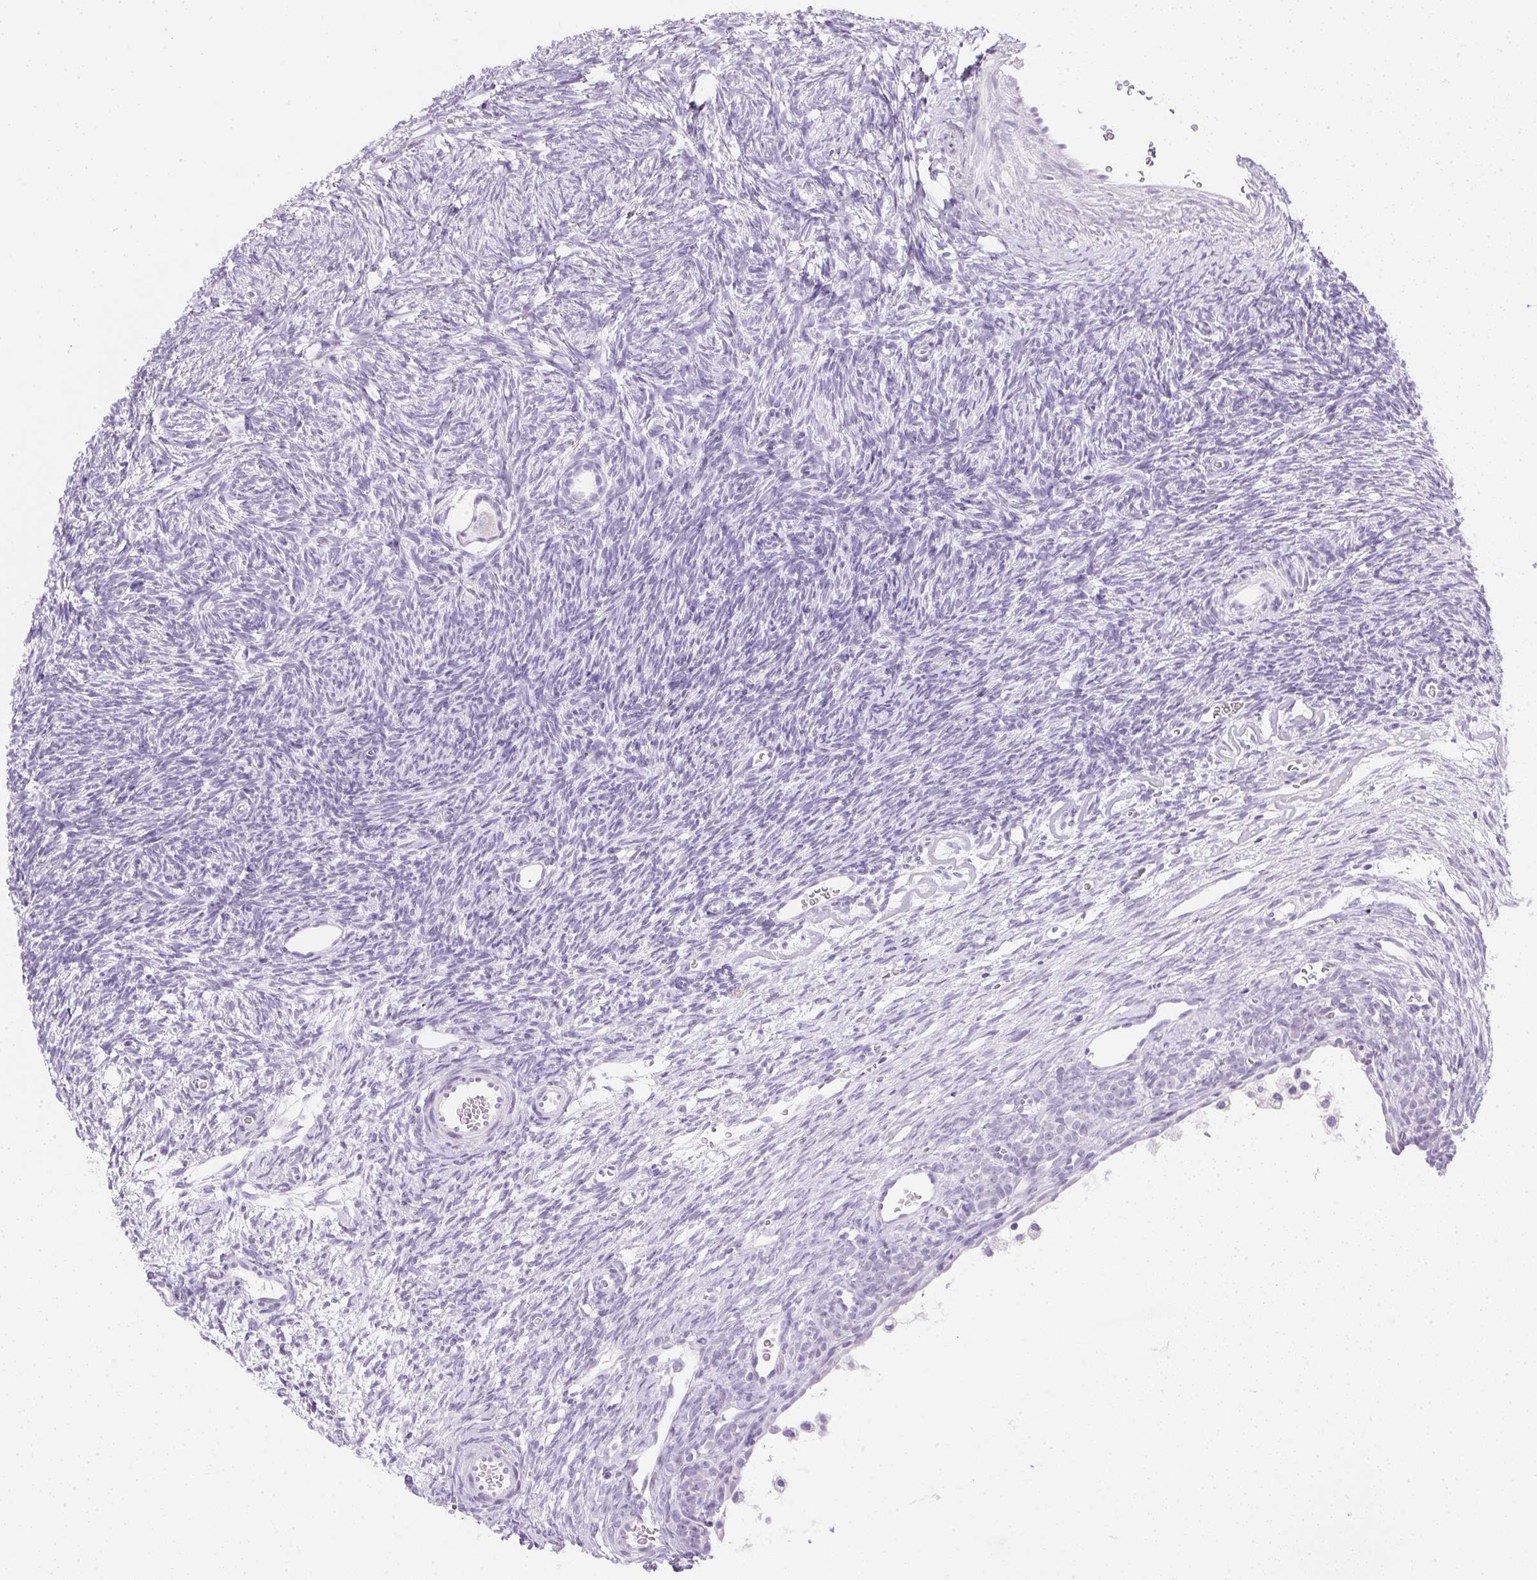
{"staining": {"intensity": "negative", "quantity": "none", "location": "none"}, "tissue": "ovary", "cell_type": "Follicle cells", "image_type": "normal", "snomed": [{"axis": "morphology", "description": "Normal tissue, NOS"}, {"axis": "topography", "description": "Ovary"}], "caption": "High magnification brightfield microscopy of benign ovary stained with DAB (3,3'-diaminobenzidine) (brown) and counterstained with hematoxylin (blue): follicle cells show no significant staining.", "gene": "CPB1", "patient": {"sex": "female", "age": 34}}